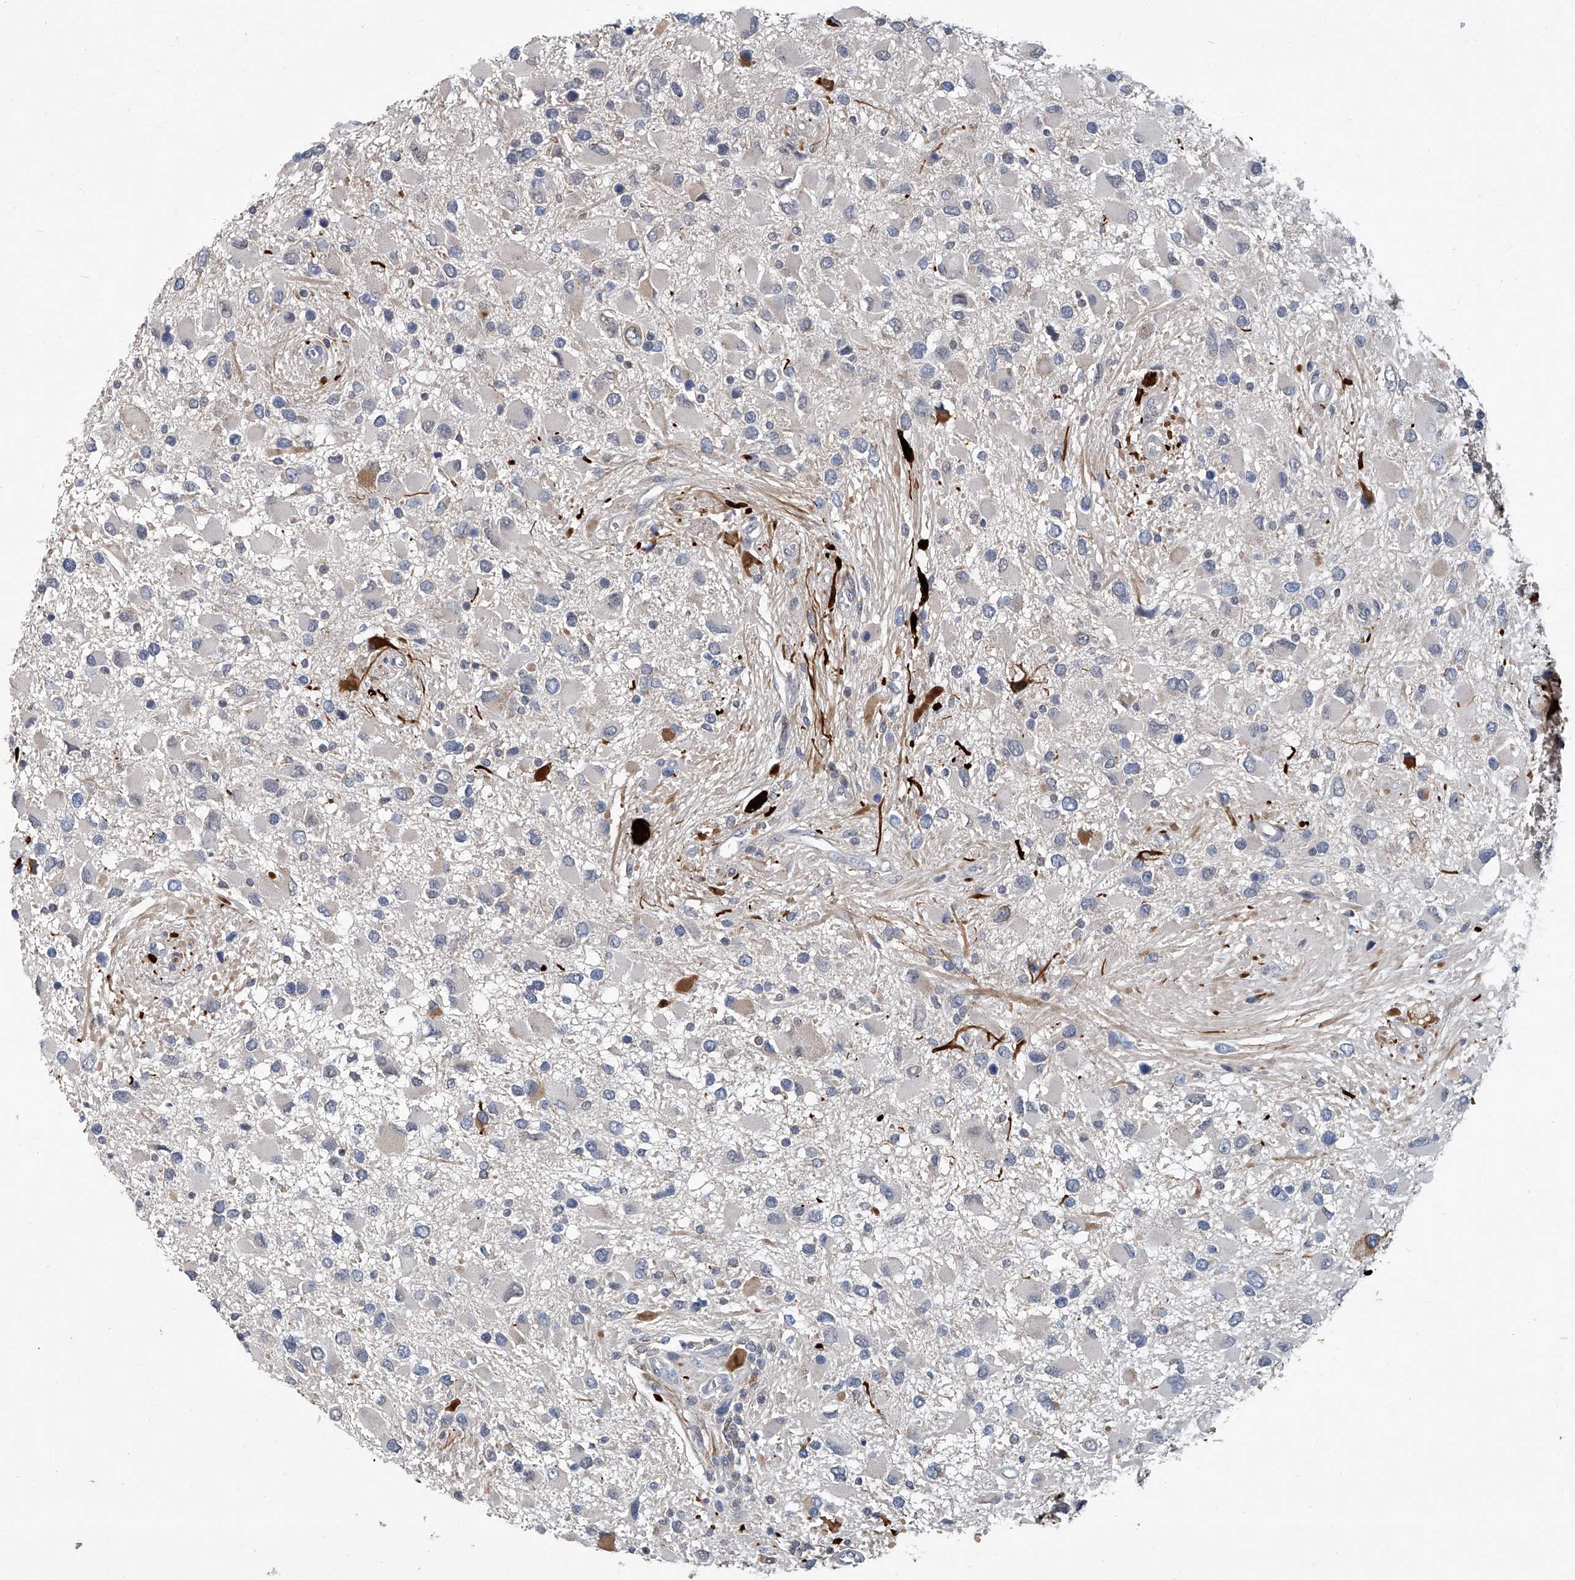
{"staining": {"intensity": "negative", "quantity": "none", "location": "none"}, "tissue": "glioma", "cell_type": "Tumor cells", "image_type": "cancer", "snomed": [{"axis": "morphology", "description": "Glioma, malignant, High grade"}, {"axis": "topography", "description": "Brain"}], "caption": "Immunohistochemistry image of neoplastic tissue: malignant high-grade glioma stained with DAB (3,3'-diaminobenzidine) demonstrates no significant protein positivity in tumor cells.", "gene": "AKNAD1", "patient": {"sex": "male", "age": 53}}